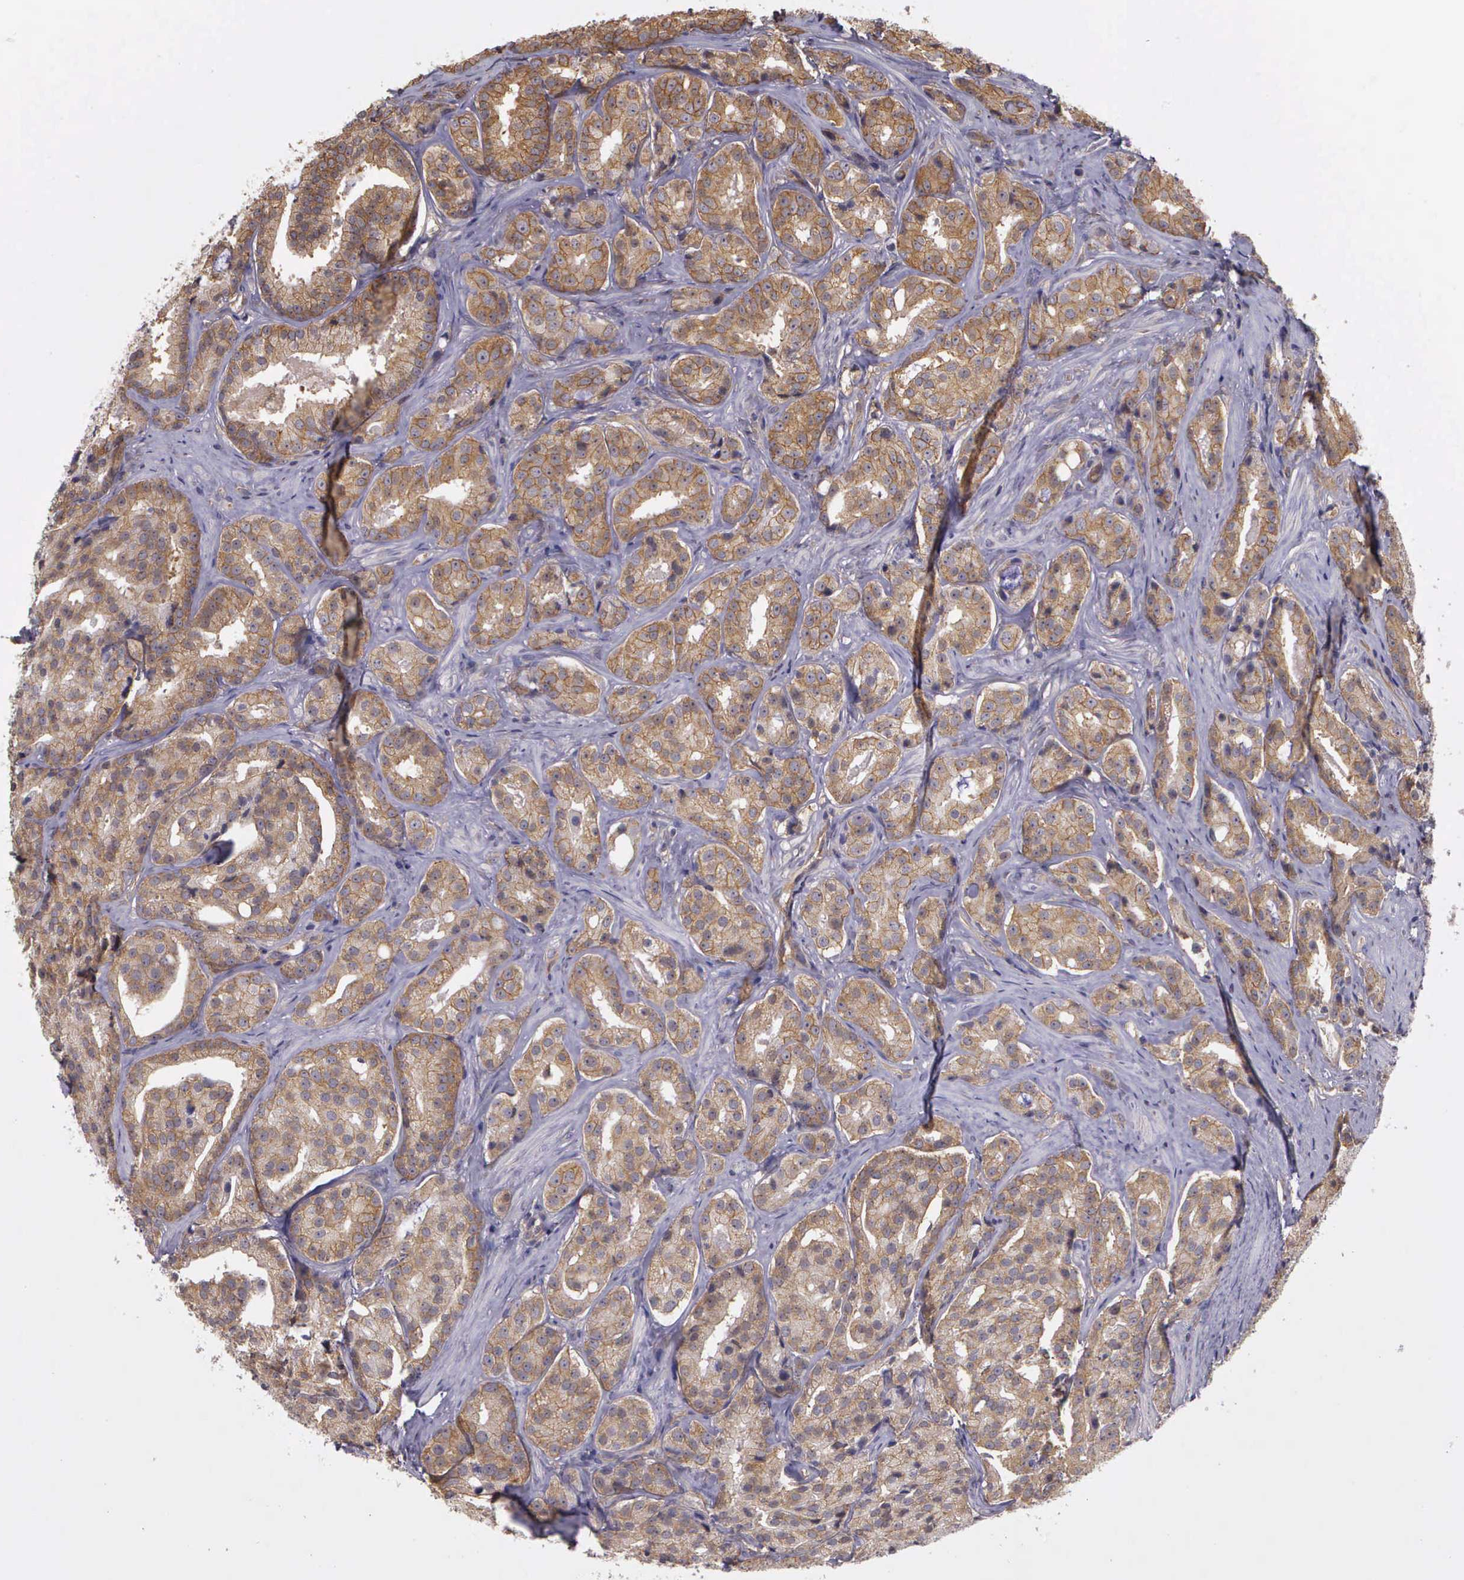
{"staining": {"intensity": "moderate", "quantity": ">75%", "location": "cytoplasmic/membranous"}, "tissue": "prostate cancer", "cell_type": "Tumor cells", "image_type": "cancer", "snomed": [{"axis": "morphology", "description": "Adenocarcinoma, High grade"}, {"axis": "topography", "description": "Prostate"}], "caption": "An immunohistochemistry (IHC) histopathology image of tumor tissue is shown. Protein staining in brown shows moderate cytoplasmic/membranous positivity in prostate cancer within tumor cells. The staining was performed using DAB, with brown indicating positive protein expression. Nuclei are stained blue with hematoxylin.", "gene": "EIF5", "patient": {"sex": "male", "age": 64}}